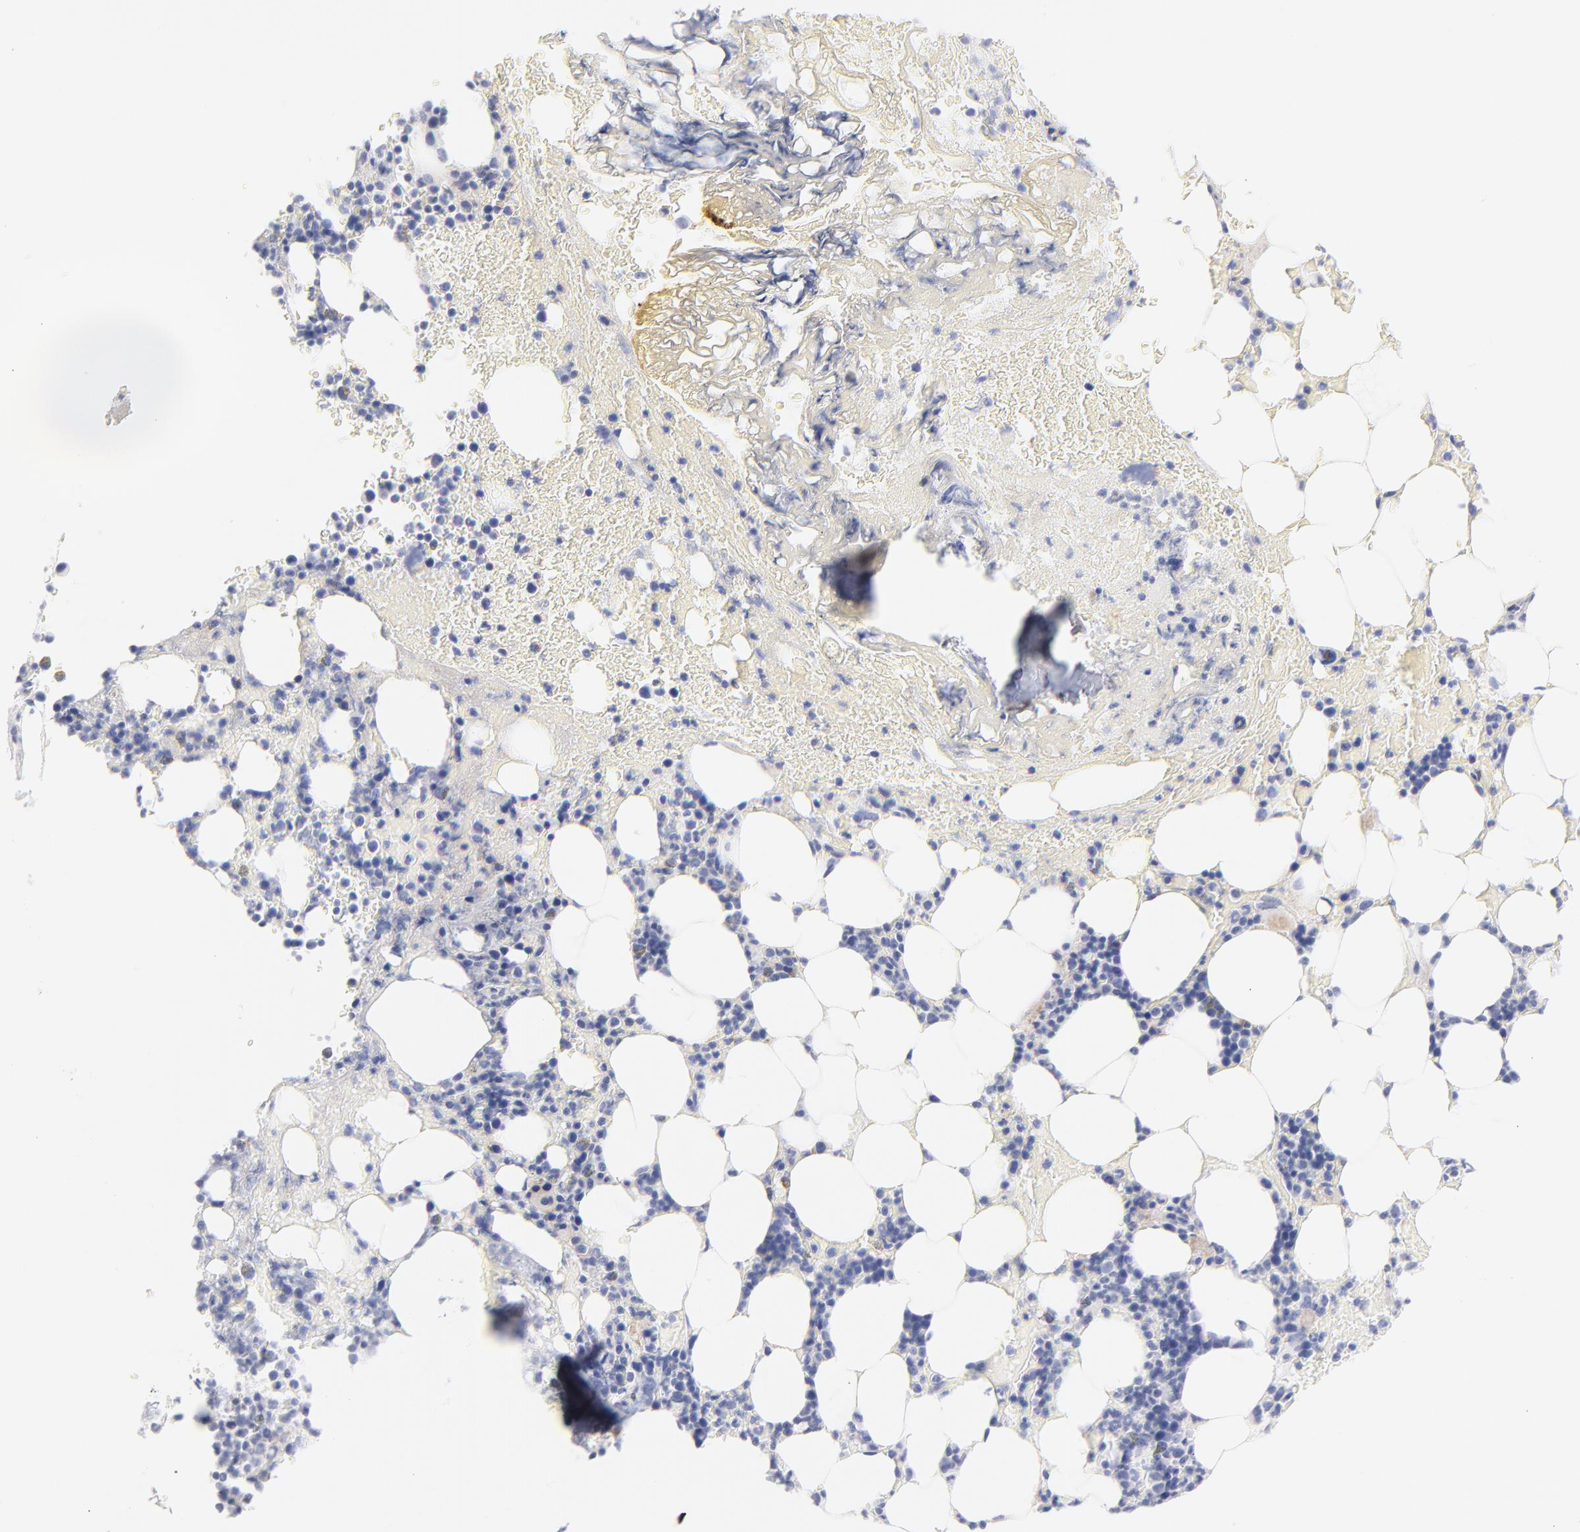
{"staining": {"intensity": "negative", "quantity": "none", "location": "none"}, "tissue": "bone marrow", "cell_type": "Hematopoietic cells", "image_type": "normal", "snomed": [{"axis": "morphology", "description": "Normal tissue, NOS"}, {"axis": "topography", "description": "Bone marrow"}], "caption": "A high-resolution photomicrograph shows immunohistochemistry staining of benign bone marrow, which demonstrates no significant positivity in hematopoietic cells.", "gene": "ACTA2", "patient": {"sex": "female", "age": 73}}